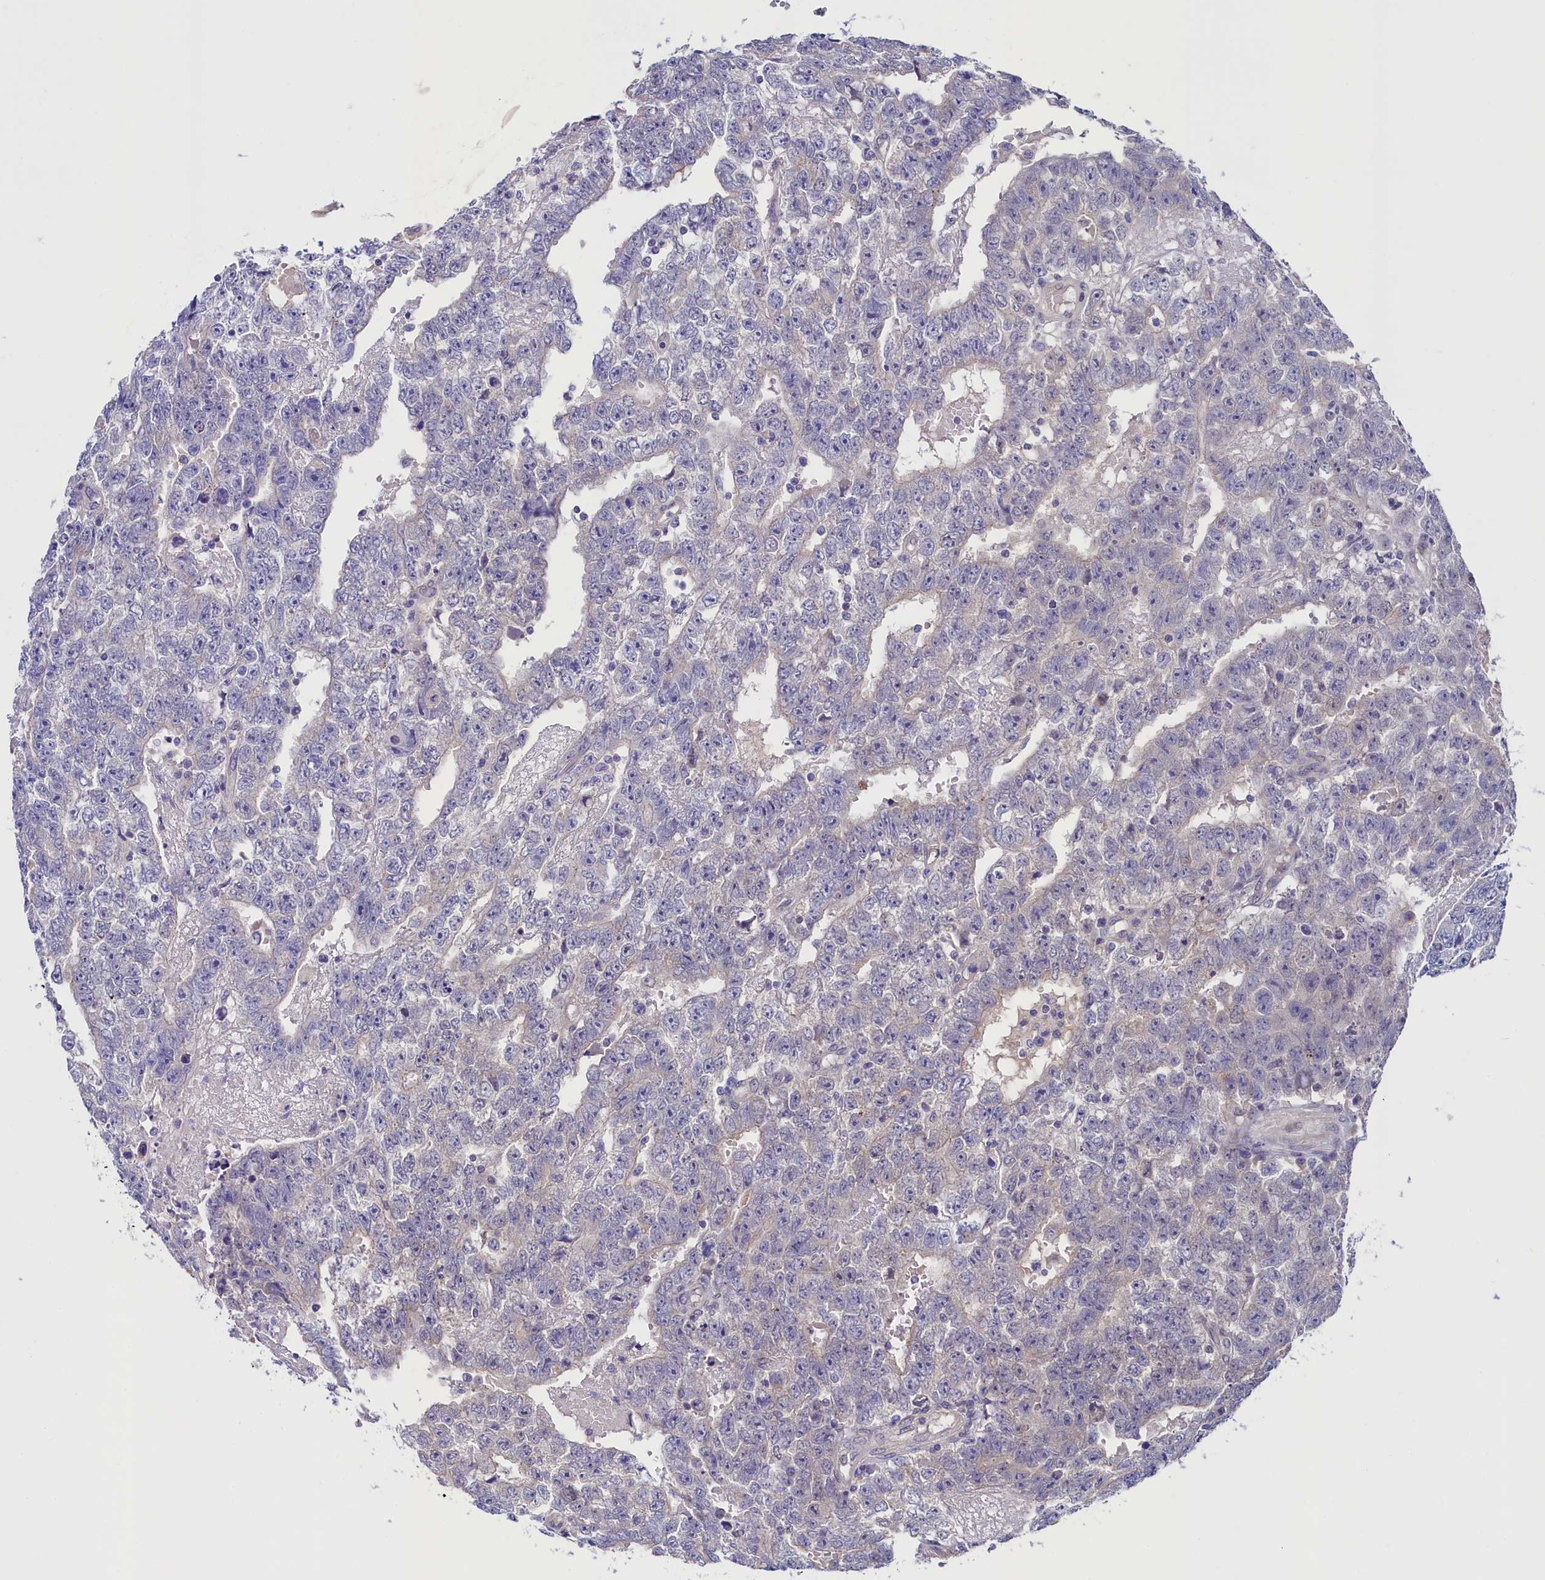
{"staining": {"intensity": "negative", "quantity": "none", "location": "none"}, "tissue": "testis cancer", "cell_type": "Tumor cells", "image_type": "cancer", "snomed": [{"axis": "morphology", "description": "Carcinoma, Embryonal, NOS"}, {"axis": "topography", "description": "Testis"}], "caption": "Tumor cells are negative for brown protein staining in embryonal carcinoma (testis). The staining was performed using DAB to visualize the protein expression in brown, while the nuclei were stained in blue with hematoxylin (Magnification: 20x).", "gene": "FLYWCH2", "patient": {"sex": "male", "age": 25}}